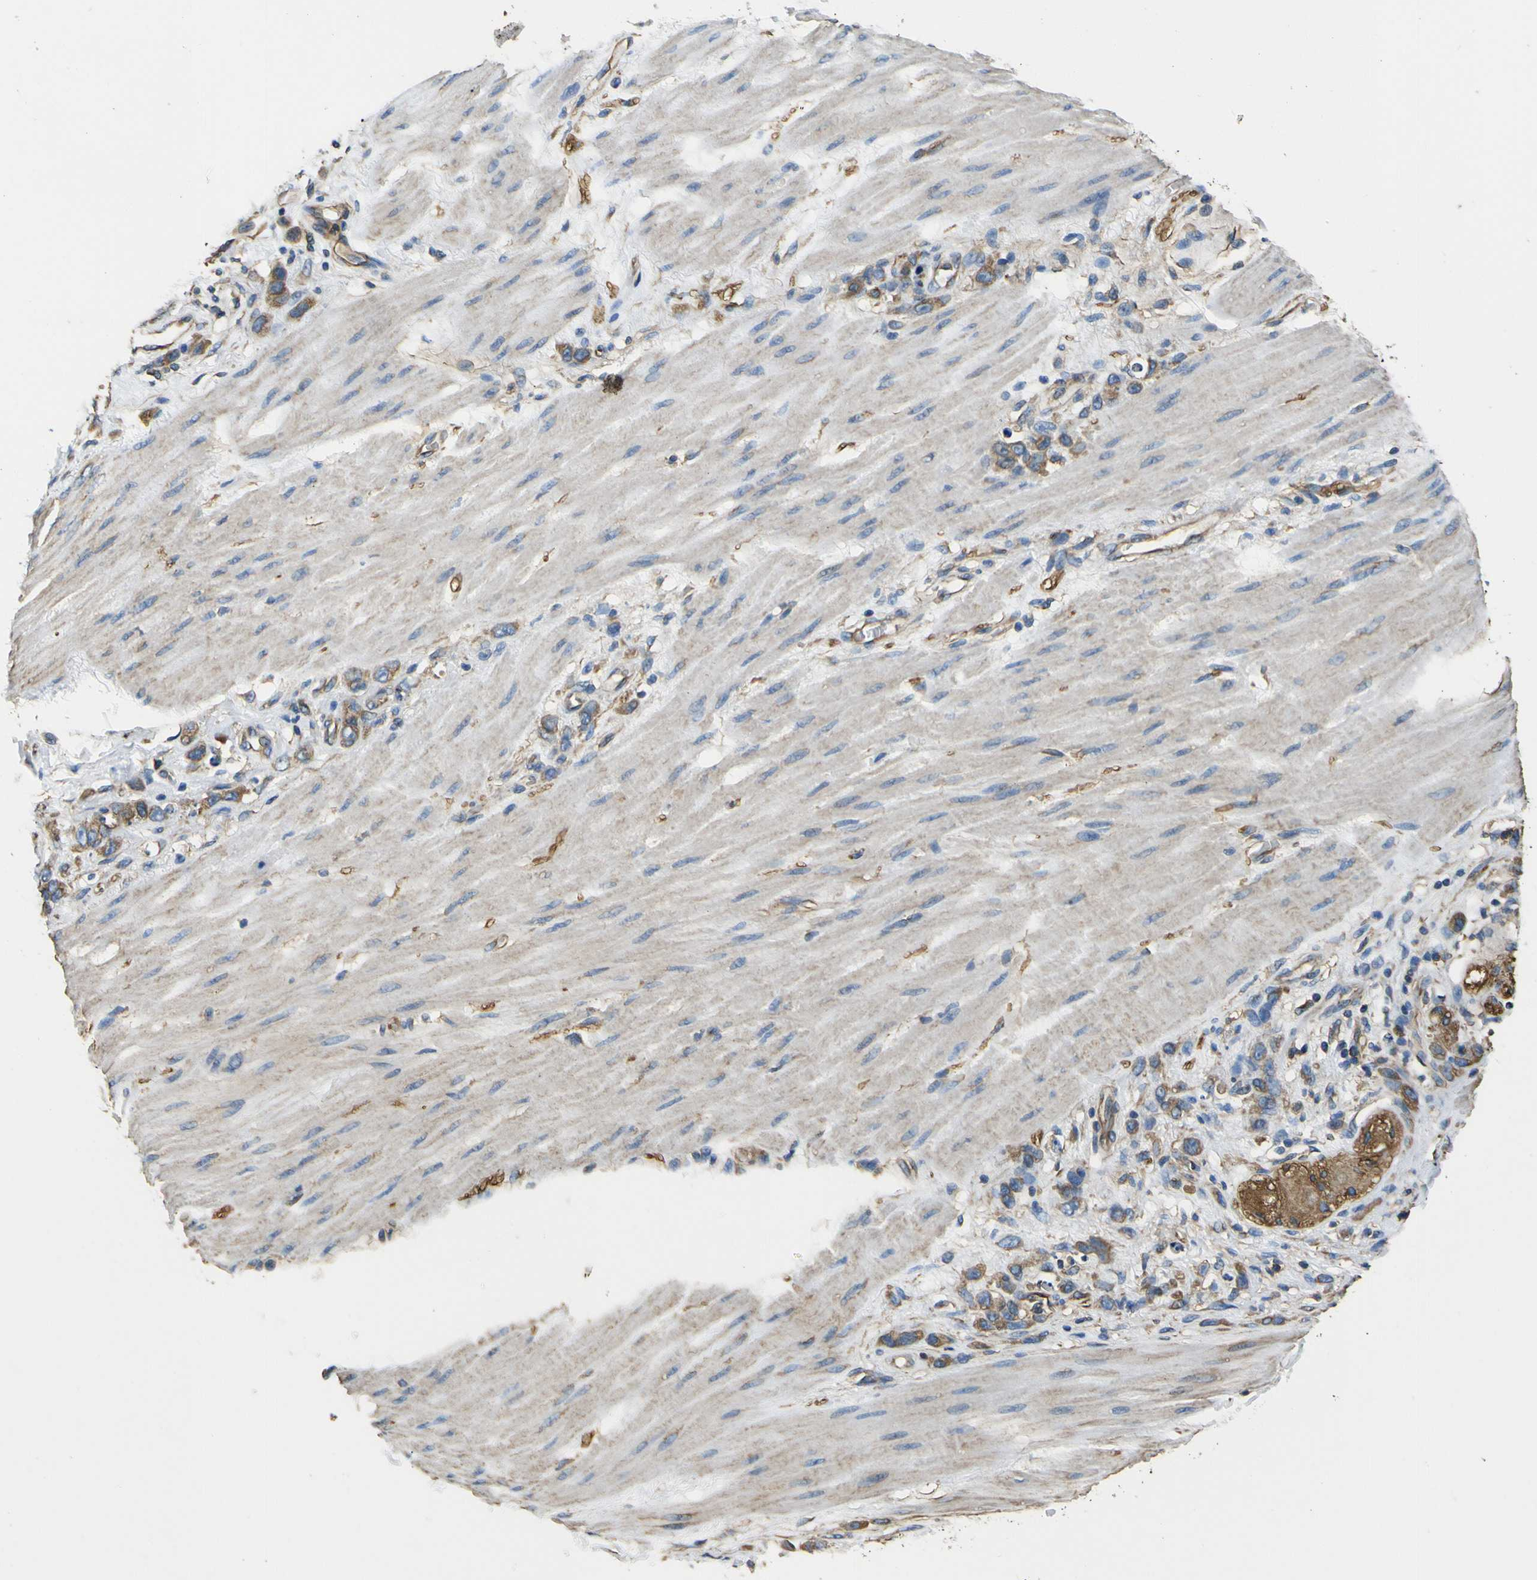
{"staining": {"intensity": "moderate", "quantity": ">75%", "location": "cytoplasmic/membranous"}, "tissue": "stomach cancer", "cell_type": "Tumor cells", "image_type": "cancer", "snomed": [{"axis": "morphology", "description": "Adenocarcinoma, NOS"}, {"axis": "topography", "description": "Stomach"}], "caption": "An immunohistochemistry histopathology image of tumor tissue is shown. Protein staining in brown highlights moderate cytoplasmic/membranous positivity in stomach cancer within tumor cells.", "gene": "TUBB", "patient": {"sex": "male", "age": 82}}